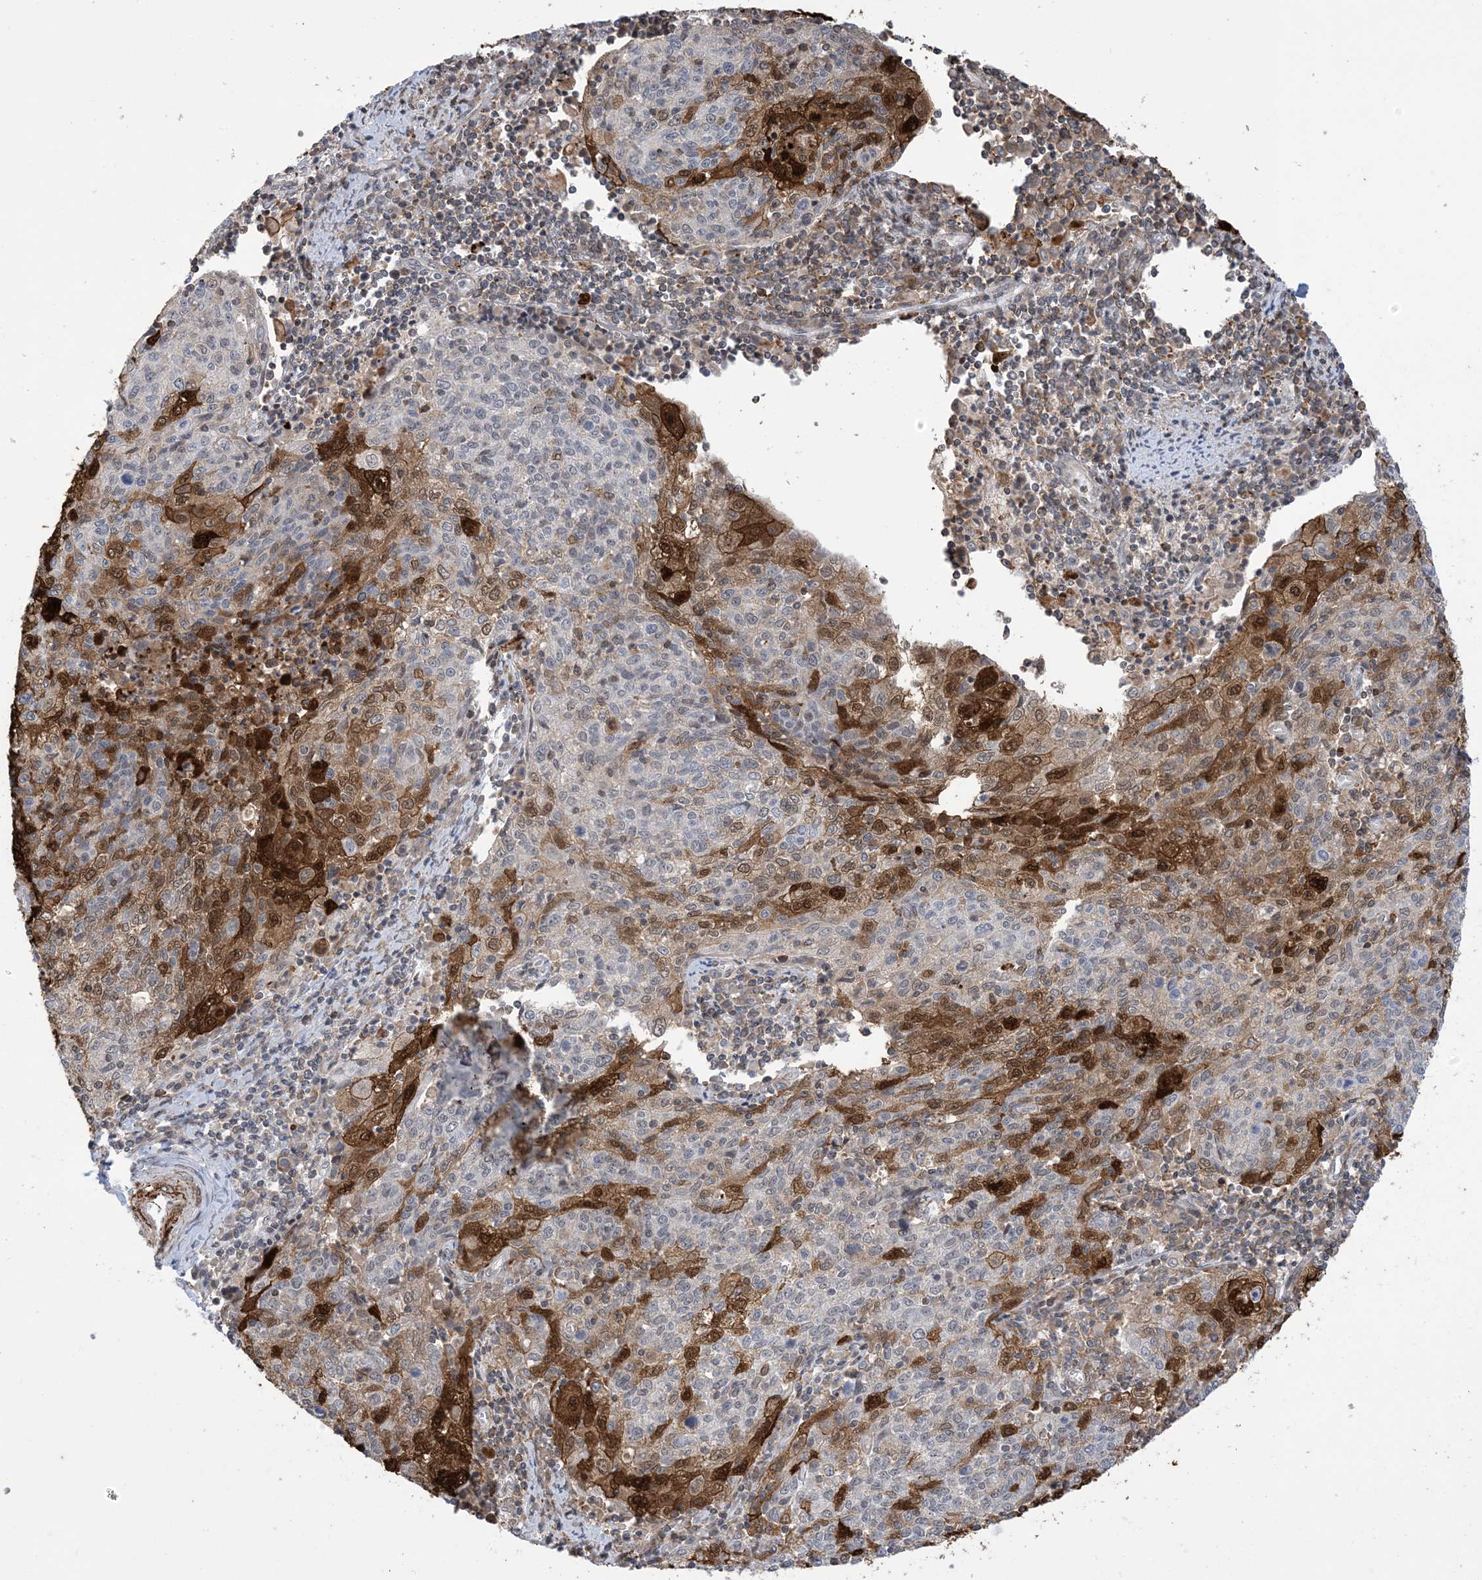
{"staining": {"intensity": "strong", "quantity": "25%-75%", "location": "cytoplasmic/membranous,nuclear"}, "tissue": "cervical cancer", "cell_type": "Tumor cells", "image_type": "cancer", "snomed": [{"axis": "morphology", "description": "Squamous cell carcinoma, NOS"}, {"axis": "topography", "description": "Cervix"}], "caption": "Tumor cells demonstrate high levels of strong cytoplasmic/membranous and nuclear expression in about 25%-75% of cells in cervical cancer.", "gene": "ZNF8", "patient": {"sex": "female", "age": 48}}